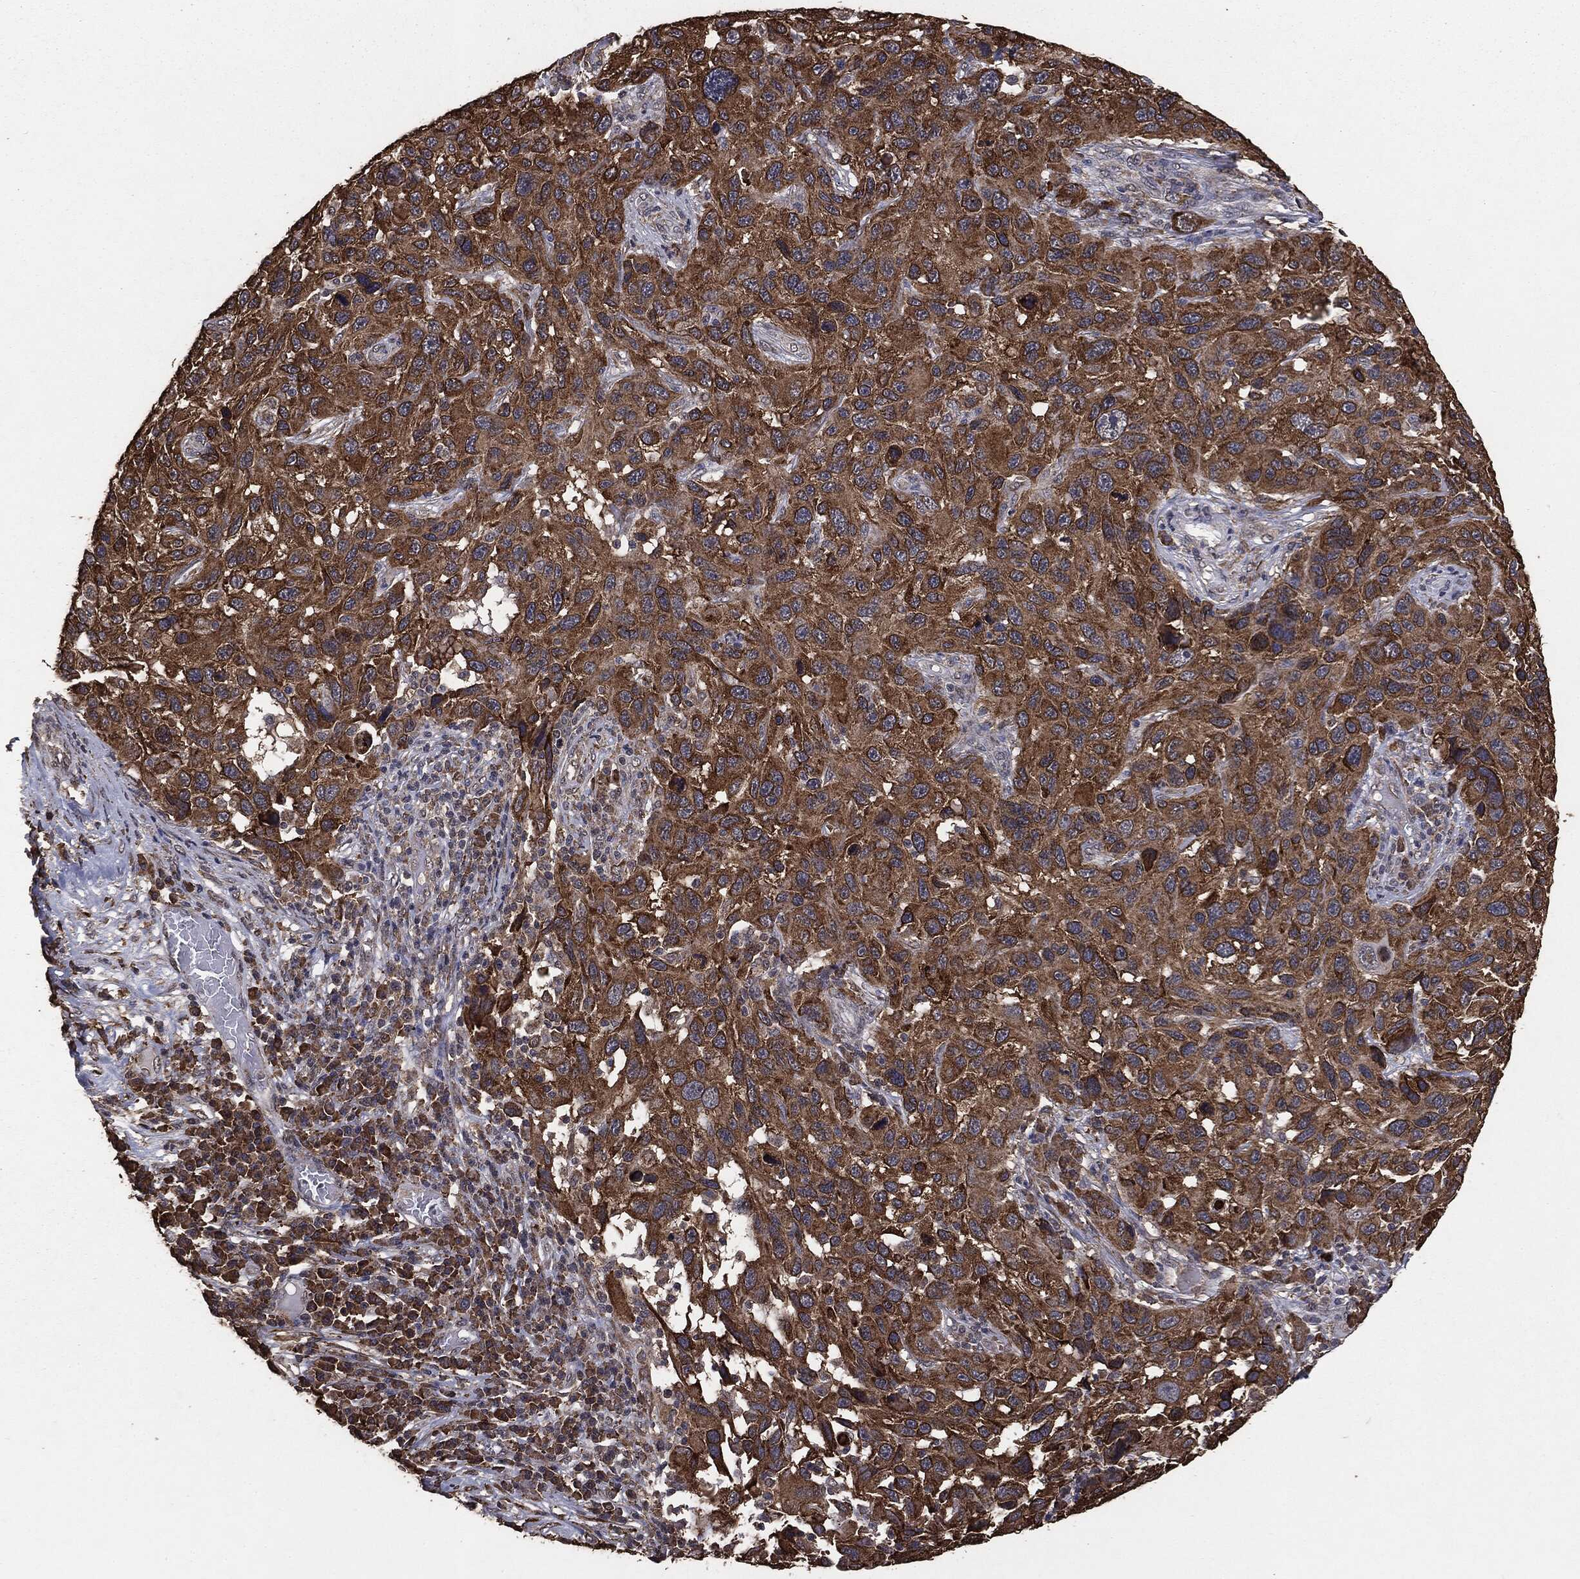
{"staining": {"intensity": "strong", "quantity": ">75%", "location": "cytoplasmic/membranous"}, "tissue": "melanoma", "cell_type": "Tumor cells", "image_type": "cancer", "snomed": [{"axis": "morphology", "description": "Malignant melanoma, NOS"}, {"axis": "topography", "description": "Skin"}], "caption": "DAB immunohistochemical staining of human malignant melanoma reveals strong cytoplasmic/membranous protein staining in about >75% of tumor cells.", "gene": "MTOR", "patient": {"sex": "male", "age": 53}}